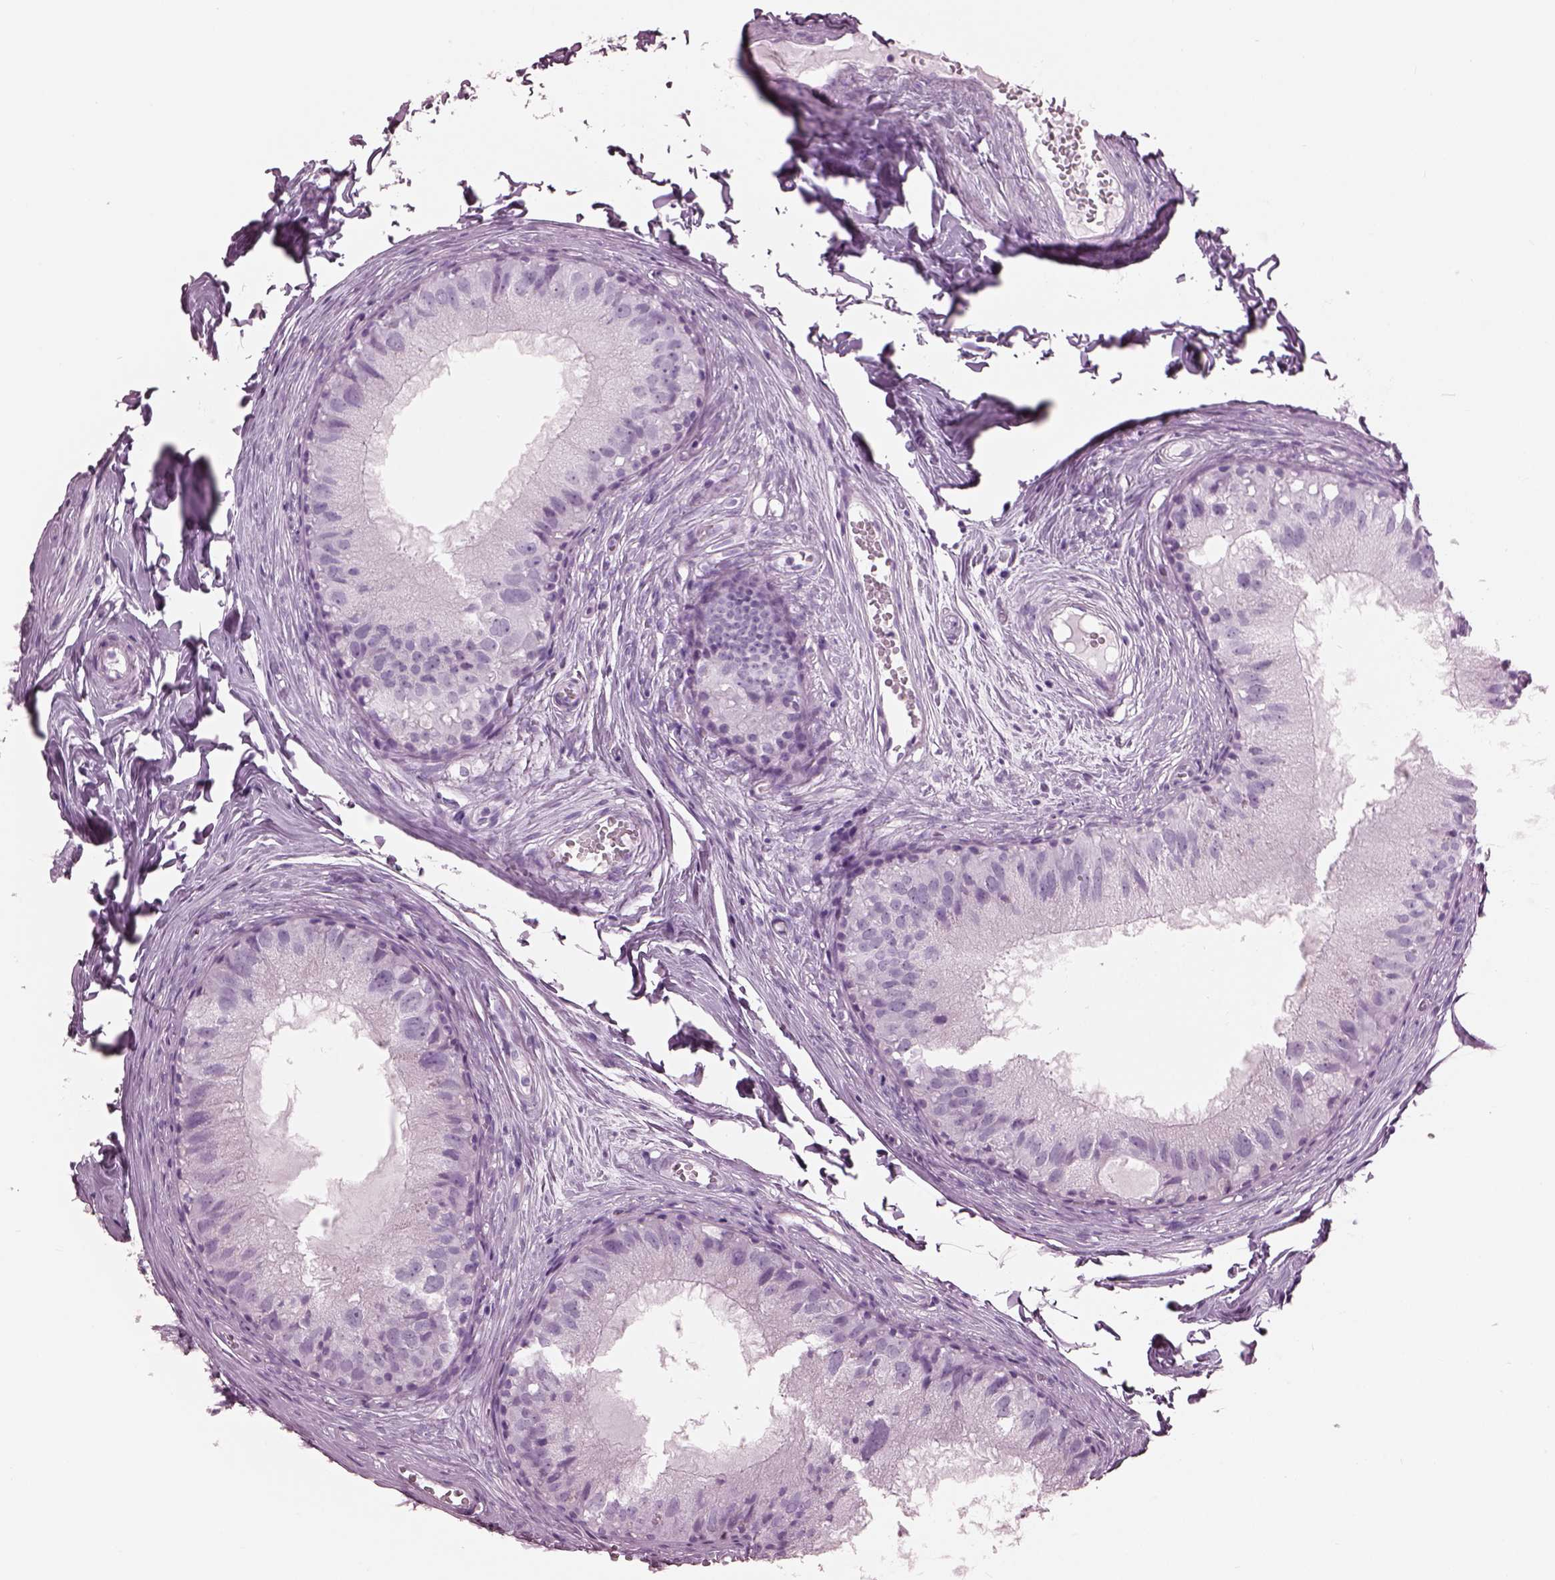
{"staining": {"intensity": "negative", "quantity": "none", "location": "none"}, "tissue": "epididymis", "cell_type": "Glandular cells", "image_type": "normal", "snomed": [{"axis": "morphology", "description": "Normal tissue, NOS"}, {"axis": "topography", "description": "Epididymis"}], "caption": "DAB (3,3'-diaminobenzidine) immunohistochemical staining of benign epididymis displays no significant positivity in glandular cells.", "gene": "HYDIN", "patient": {"sex": "male", "age": 45}}